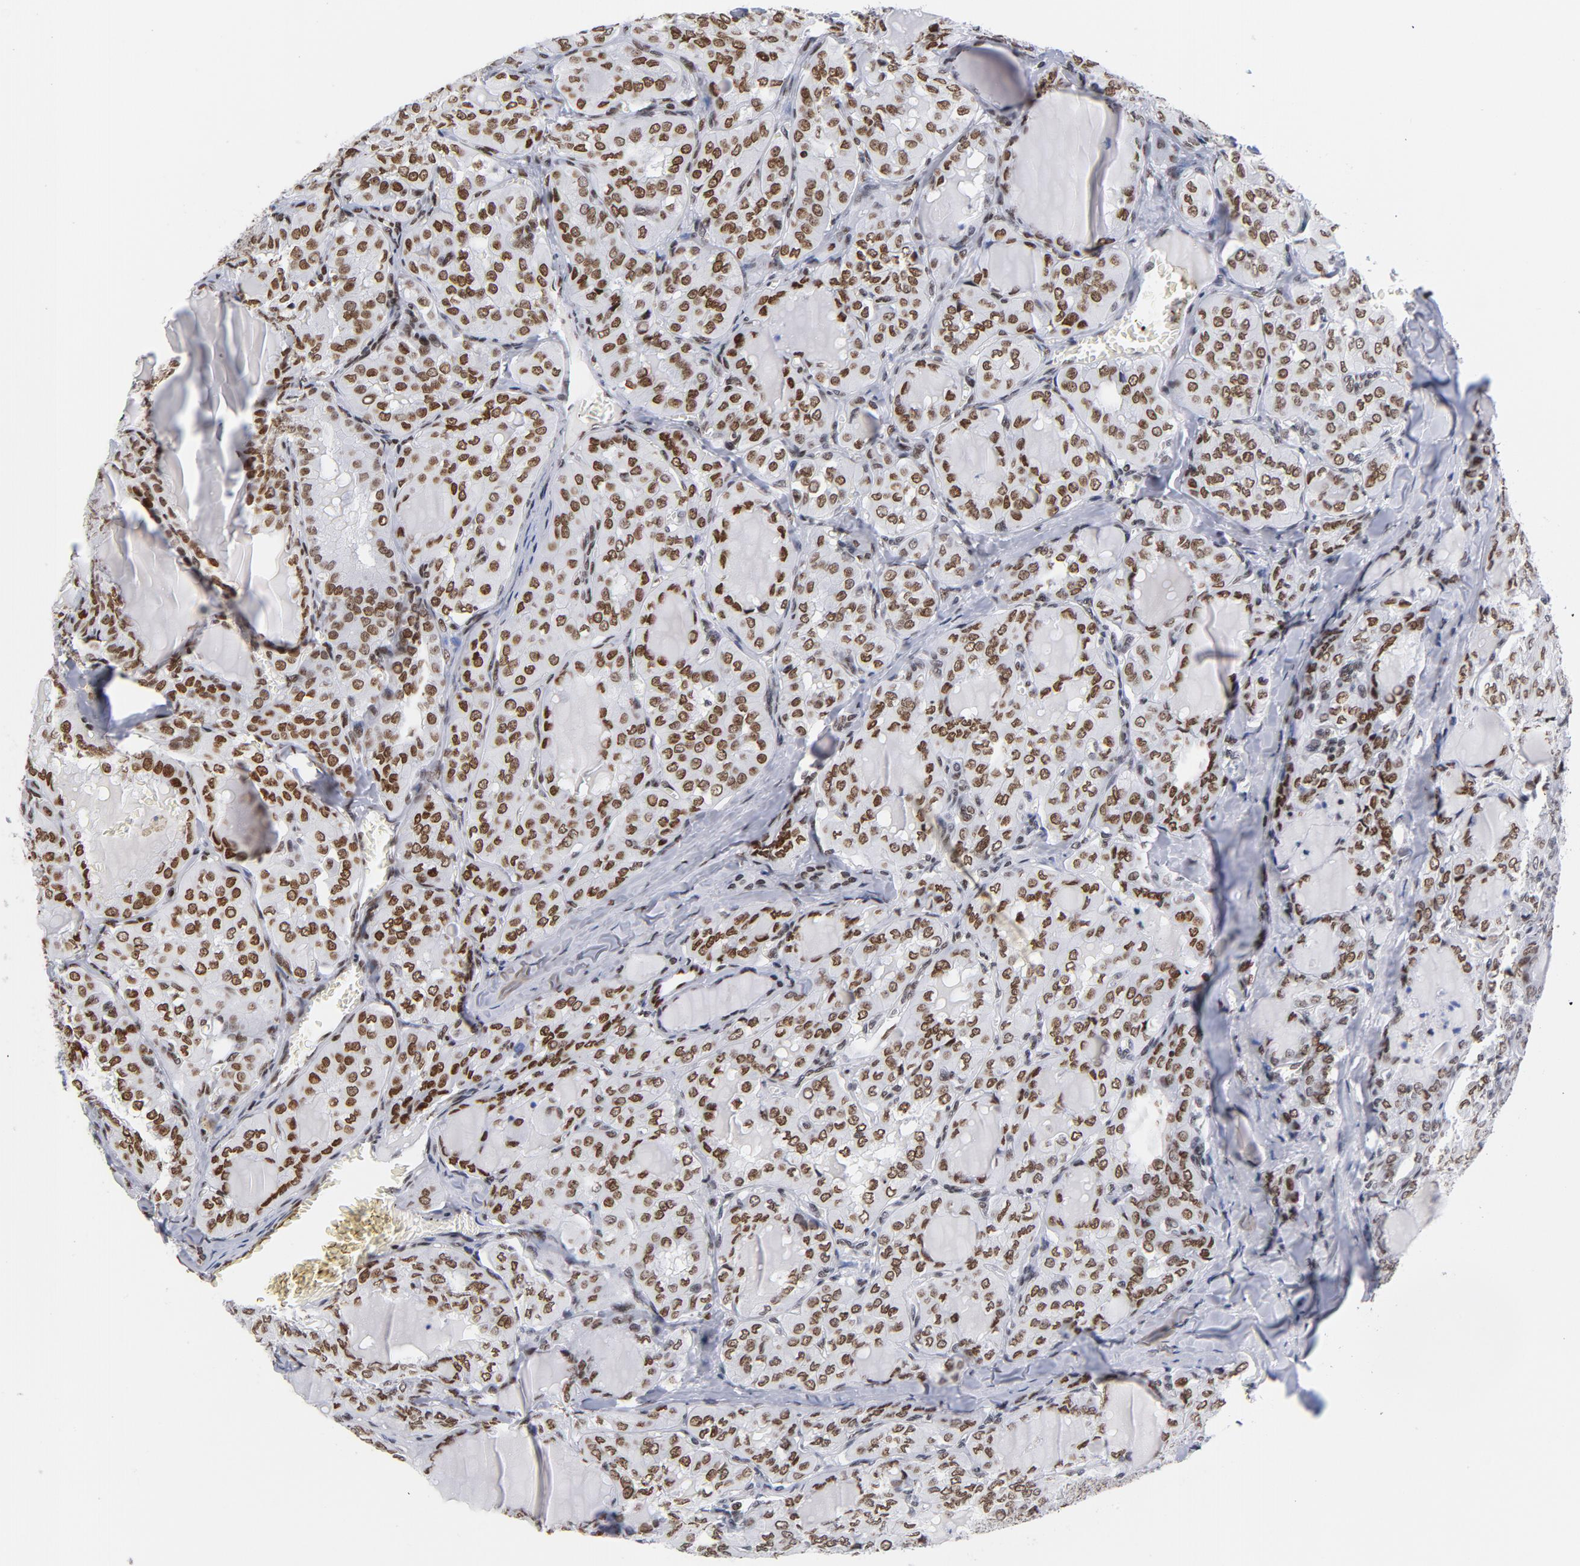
{"staining": {"intensity": "moderate", "quantity": ">75%", "location": "cytoplasmic/membranous,nuclear"}, "tissue": "thyroid cancer", "cell_type": "Tumor cells", "image_type": "cancer", "snomed": [{"axis": "morphology", "description": "Papillary adenocarcinoma, NOS"}, {"axis": "topography", "description": "Thyroid gland"}], "caption": "Thyroid cancer (papillary adenocarcinoma) was stained to show a protein in brown. There is medium levels of moderate cytoplasmic/membranous and nuclear expression in approximately >75% of tumor cells. Using DAB (brown) and hematoxylin (blue) stains, captured at high magnification using brightfield microscopy.", "gene": "TOP2B", "patient": {"sex": "male", "age": 20}}